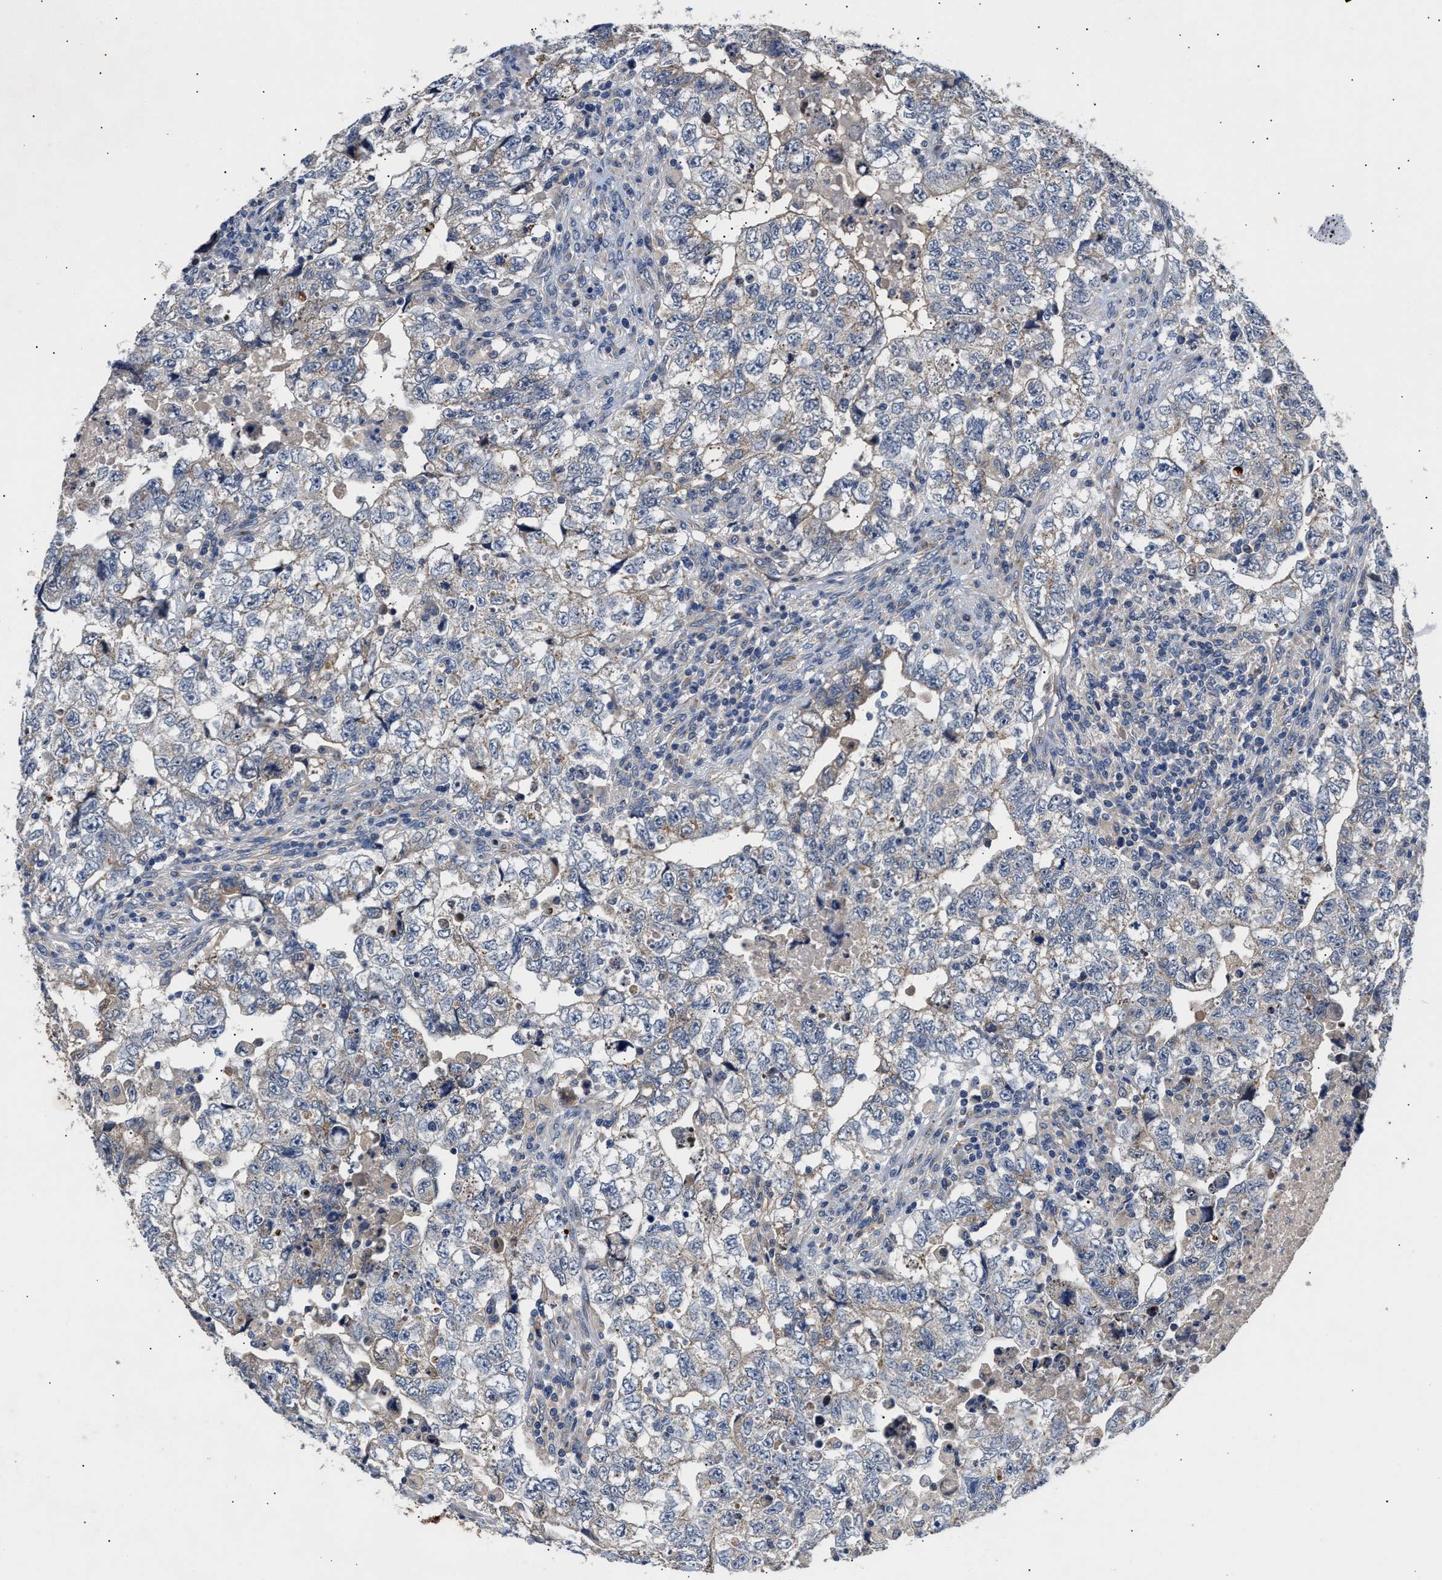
{"staining": {"intensity": "weak", "quantity": "<25%", "location": "cytoplasmic/membranous"}, "tissue": "testis cancer", "cell_type": "Tumor cells", "image_type": "cancer", "snomed": [{"axis": "morphology", "description": "Carcinoma, Embryonal, NOS"}, {"axis": "topography", "description": "Testis"}], "caption": "There is no significant positivity in tumor cells of embryonal carcinoma (testis). (DAB IHC, high magnification).", "gene": "CCDC146", "patient": {"sex": "male", "age": 36}}